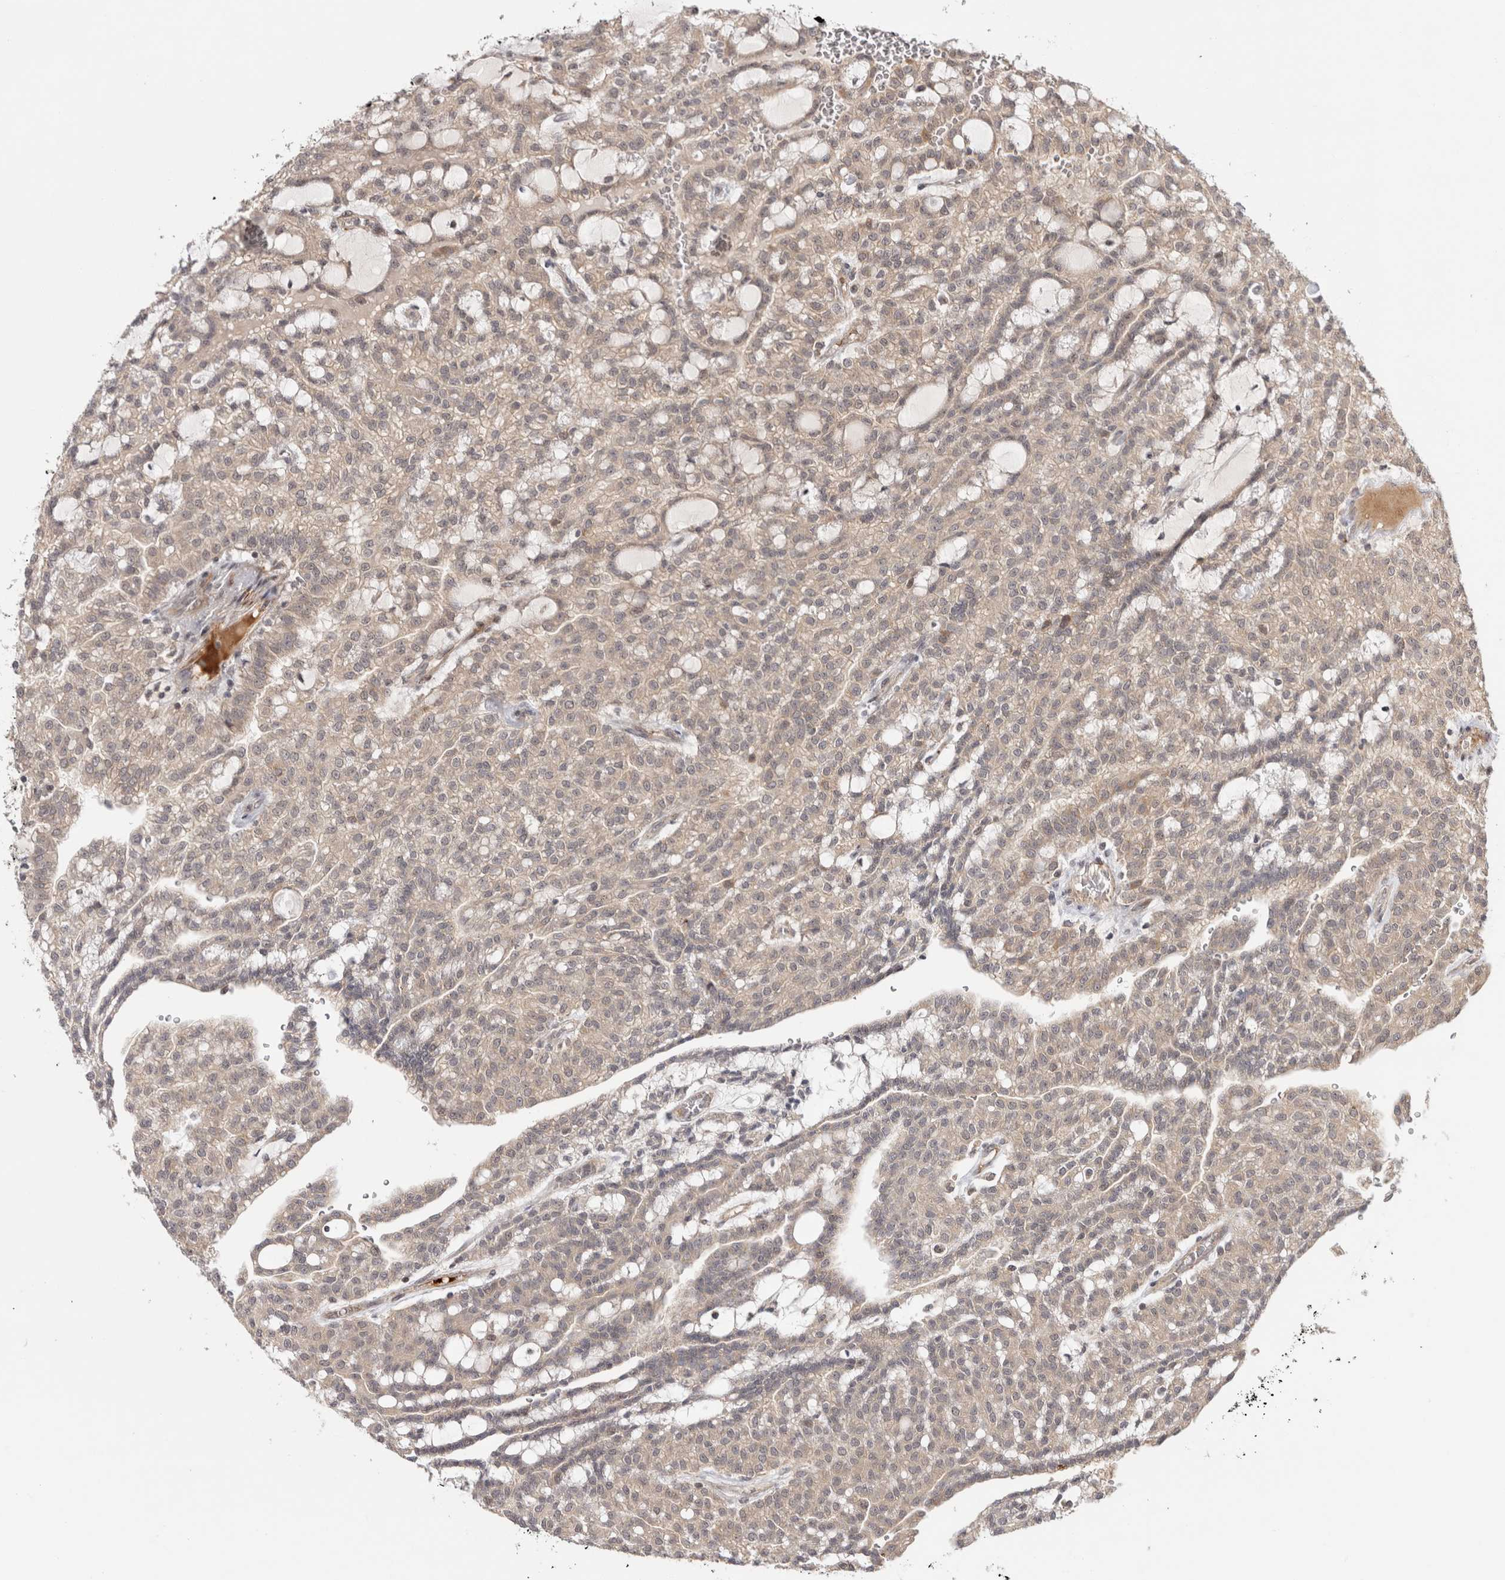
{"staining": {"intensity": "weak", "quantity": ">75%", "location": "cytoplasmic/membranous"}, "tissue": "renal cancer", "cell_type": "Tumor cells", "image_type": "cancer", "snomed": [{"axis": "morphology", "description": "Adenocarcinoma, NOS"}, {"axis": "topography", "description": "Kidney"}], "caption": "Renal adenocarcinoma stained for a protein exhibits weak cytoplasmic/membranous positivity in tumor cells.", "gene": "ZNF318", "patient": {"sex": "male", "age": 63}}